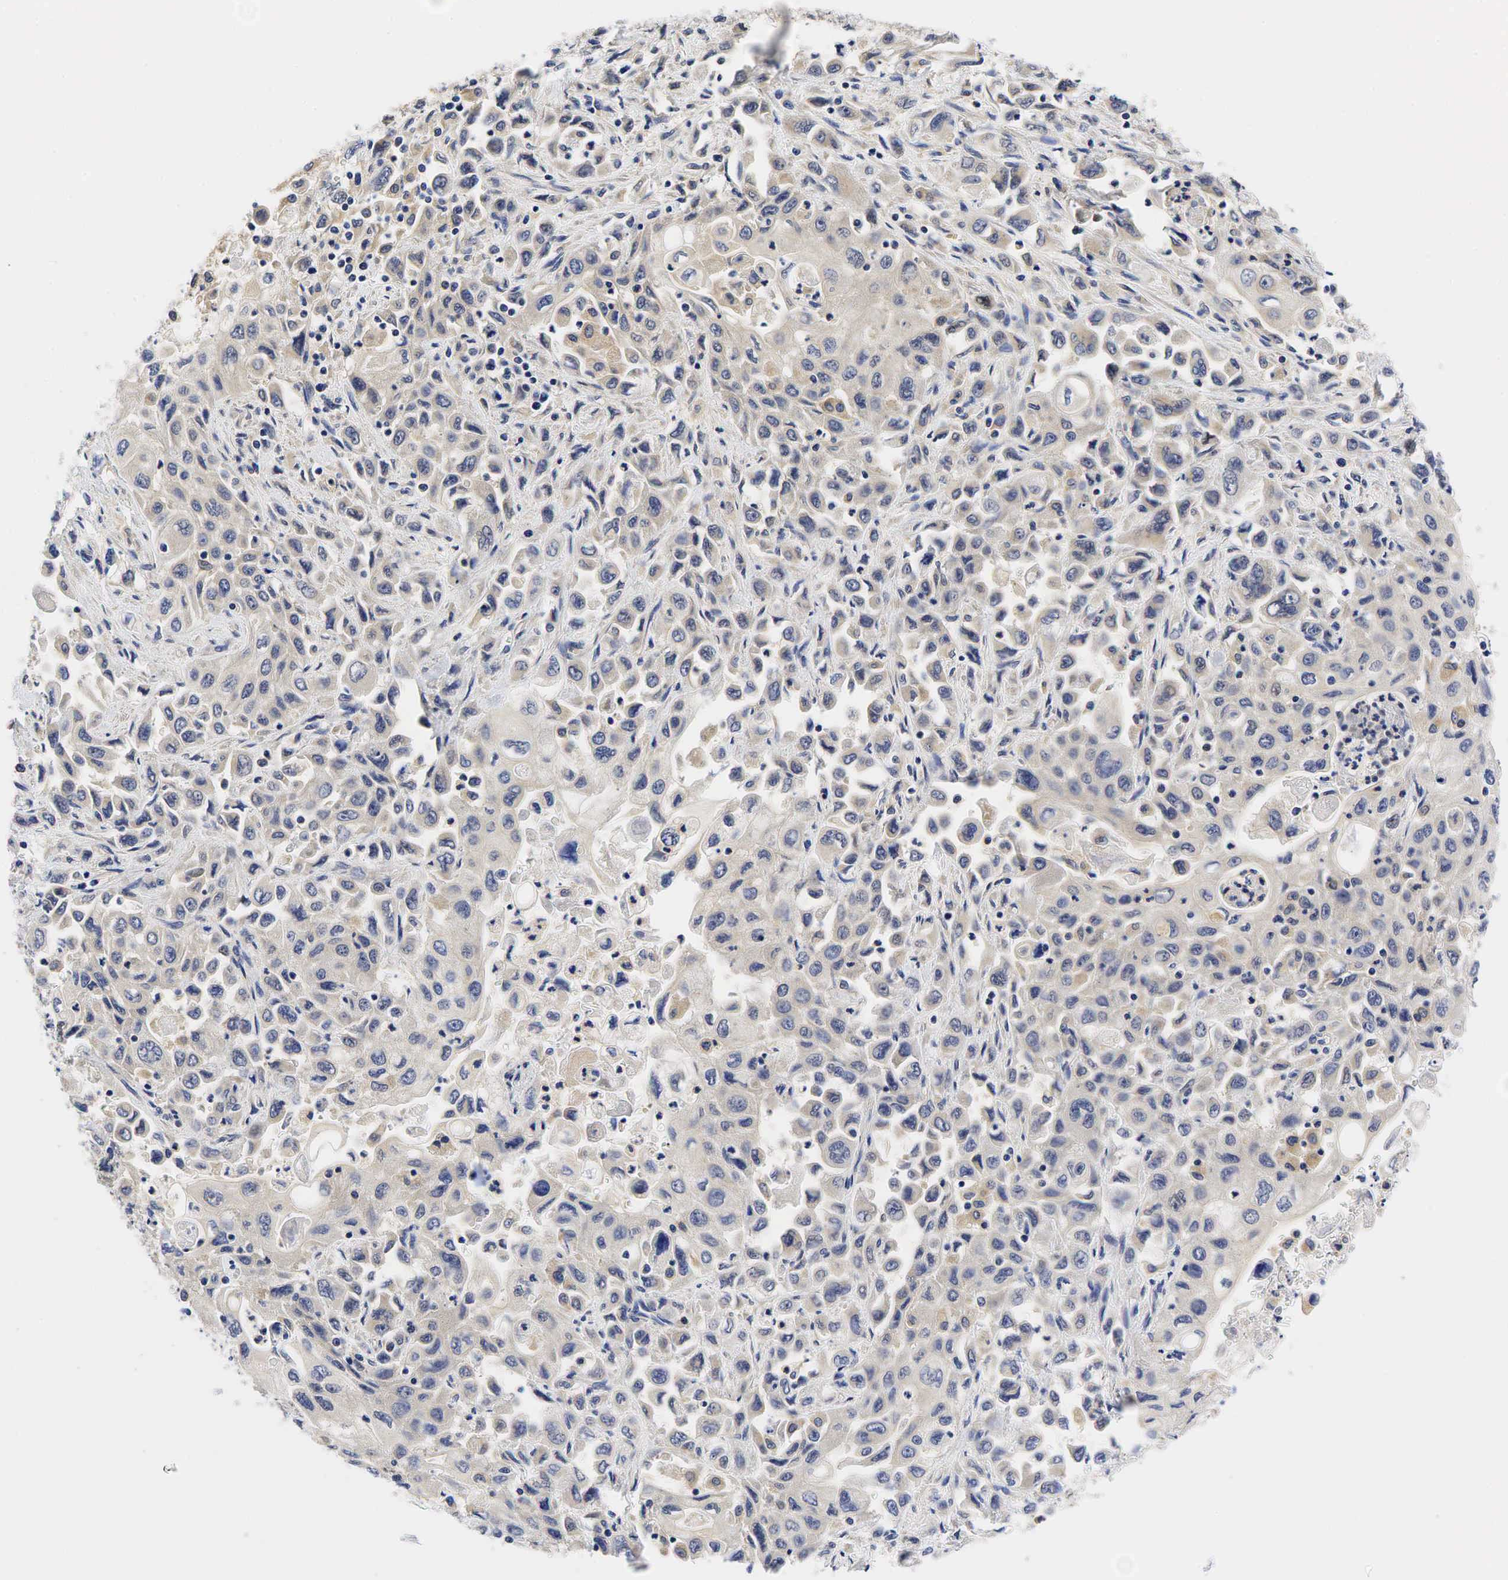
{"staining": {"intensity": "weak", "quantity": "<25%", "location": "nuclear"}, "tissue": "pancreatic cancer", "cell_type": "Tumor cells", "image_type": "cancer", "snomed": [{"axis": "morphology", "description": "Adenocarcinoma, NOS"}, {"axis": "topography", "description": "Pancreas"}], "caption": "Immunohistochemistry (IHC) histopathology image of human pancreatic adenocarcinoma stained for a protein (brown), which demonstrates no positivity in tumor cells.", "gene": "CCND1", "patient": {"sex": "male", "age": 70}}